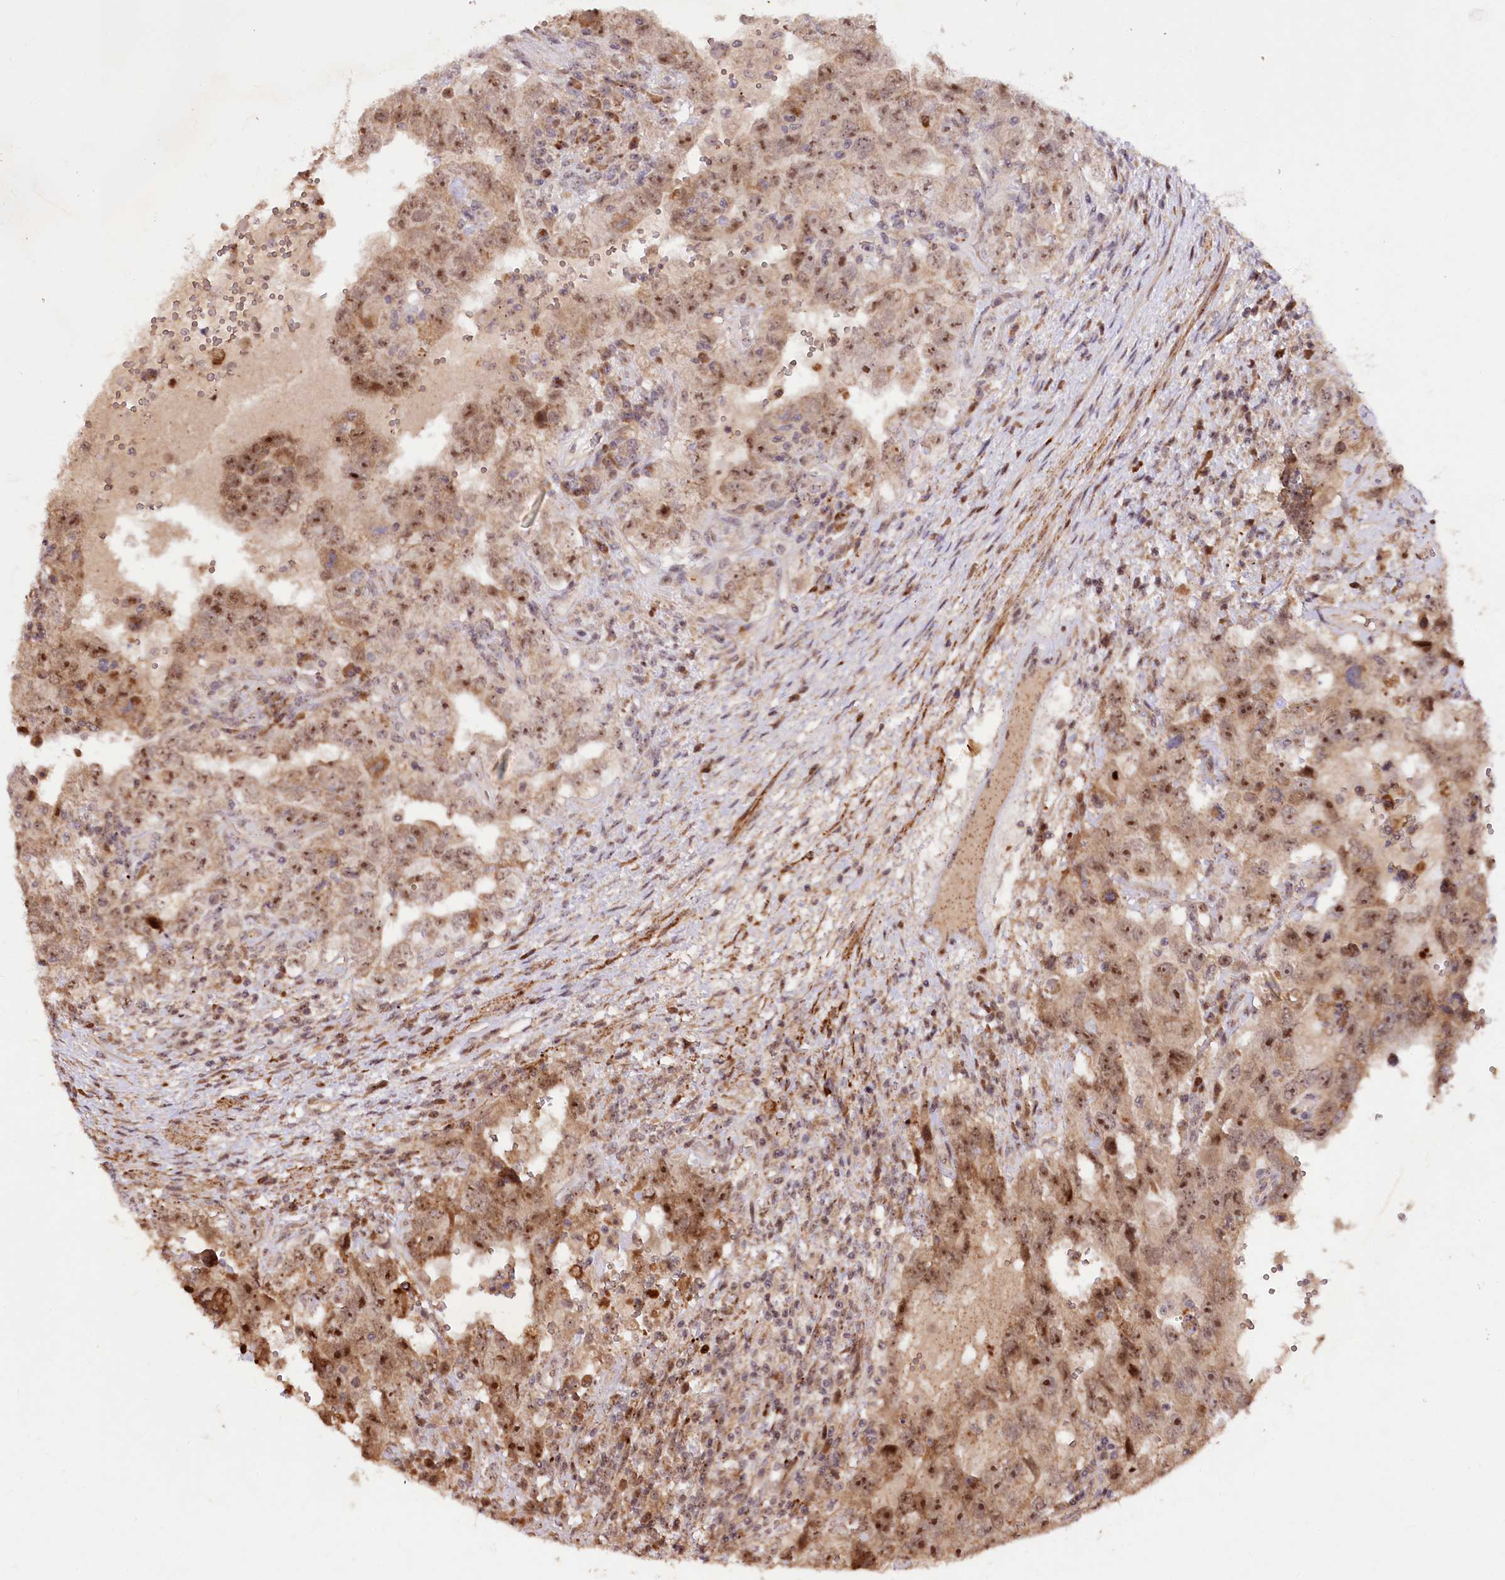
{"staining": {"intensity": "moderate", "quantity": ">75%", "location": "cytoplasmic/membranous,nuclear"}, "tissue": "testis cancer", "cell_type": "Tumor cells", "image_type": "cancer", "snomed": [{"axis": "morphology", "description": "Carcinoma, Embryonal, NOS"}, {"axis": "topography", "description": "Testis"}], "caption": "Immunohistochemical staining of human testis cancer shows moderate cytoplasmic/membranous and nuclear protein staining in approximately >75% of tumor cells.", "gene": "DMP1", "patient": {"sex": "male", "age": 26}}